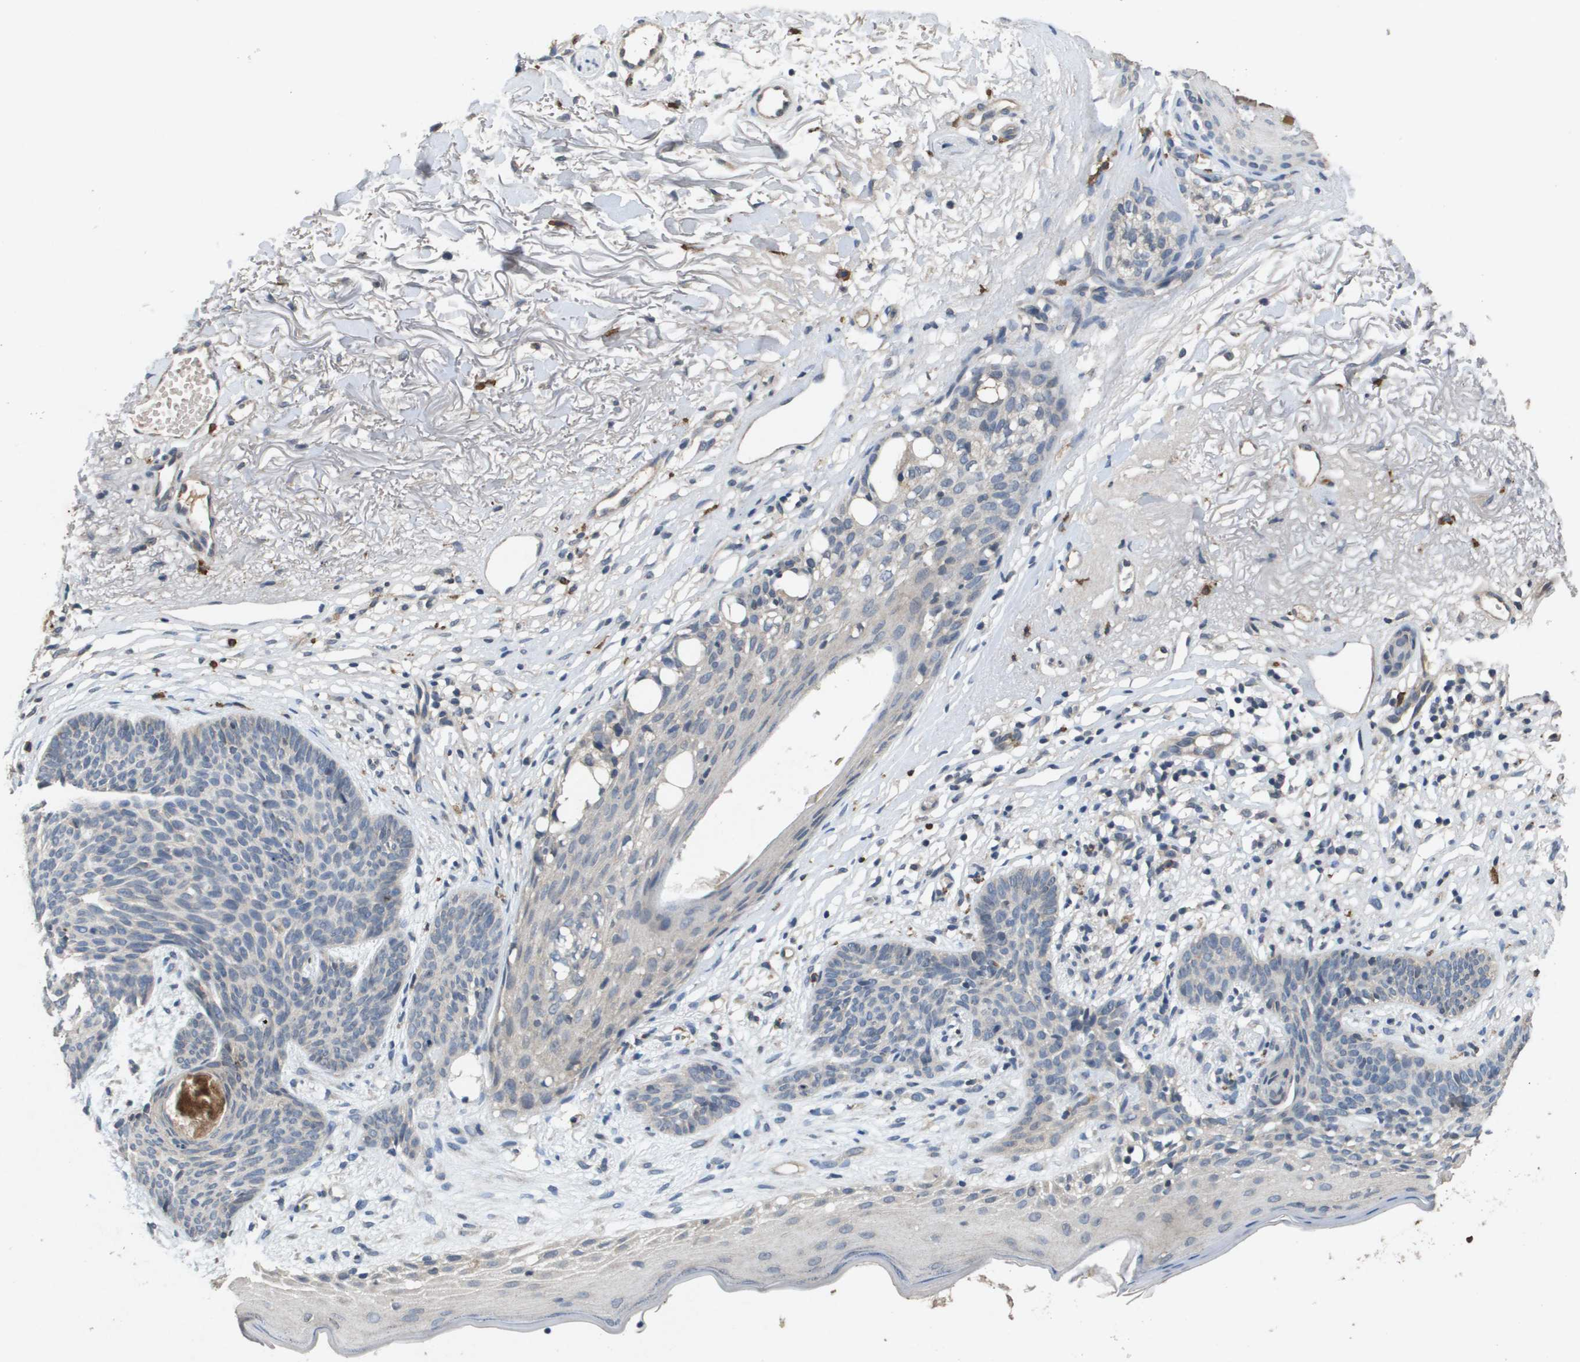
{"staining": {"intensity": "negative", "quantity": "none", "location": "none"}, "tissue": "skin cancer", "cell_type": "Tumor cells", "image_type": "cancer", "snomed": [{"axis": "morphology", "description": "Normal tissue, NOS"}, {"axis": "morphology", "description": "Basal cell carcinoma"}, {"axis": "topography", "description": "Skin"}], "caption": "A micrograph of skin cancer (basal cell carcinoma) stained for a protein shows no brown staining in tumor cells. The staining is performed using DAB (3,3'-diaminobenzidine) brown chromogen with nuclei counter-stained in using hematoxylin.", "gene": "PROC", "patient": {"sex": "female", "age": 70}}